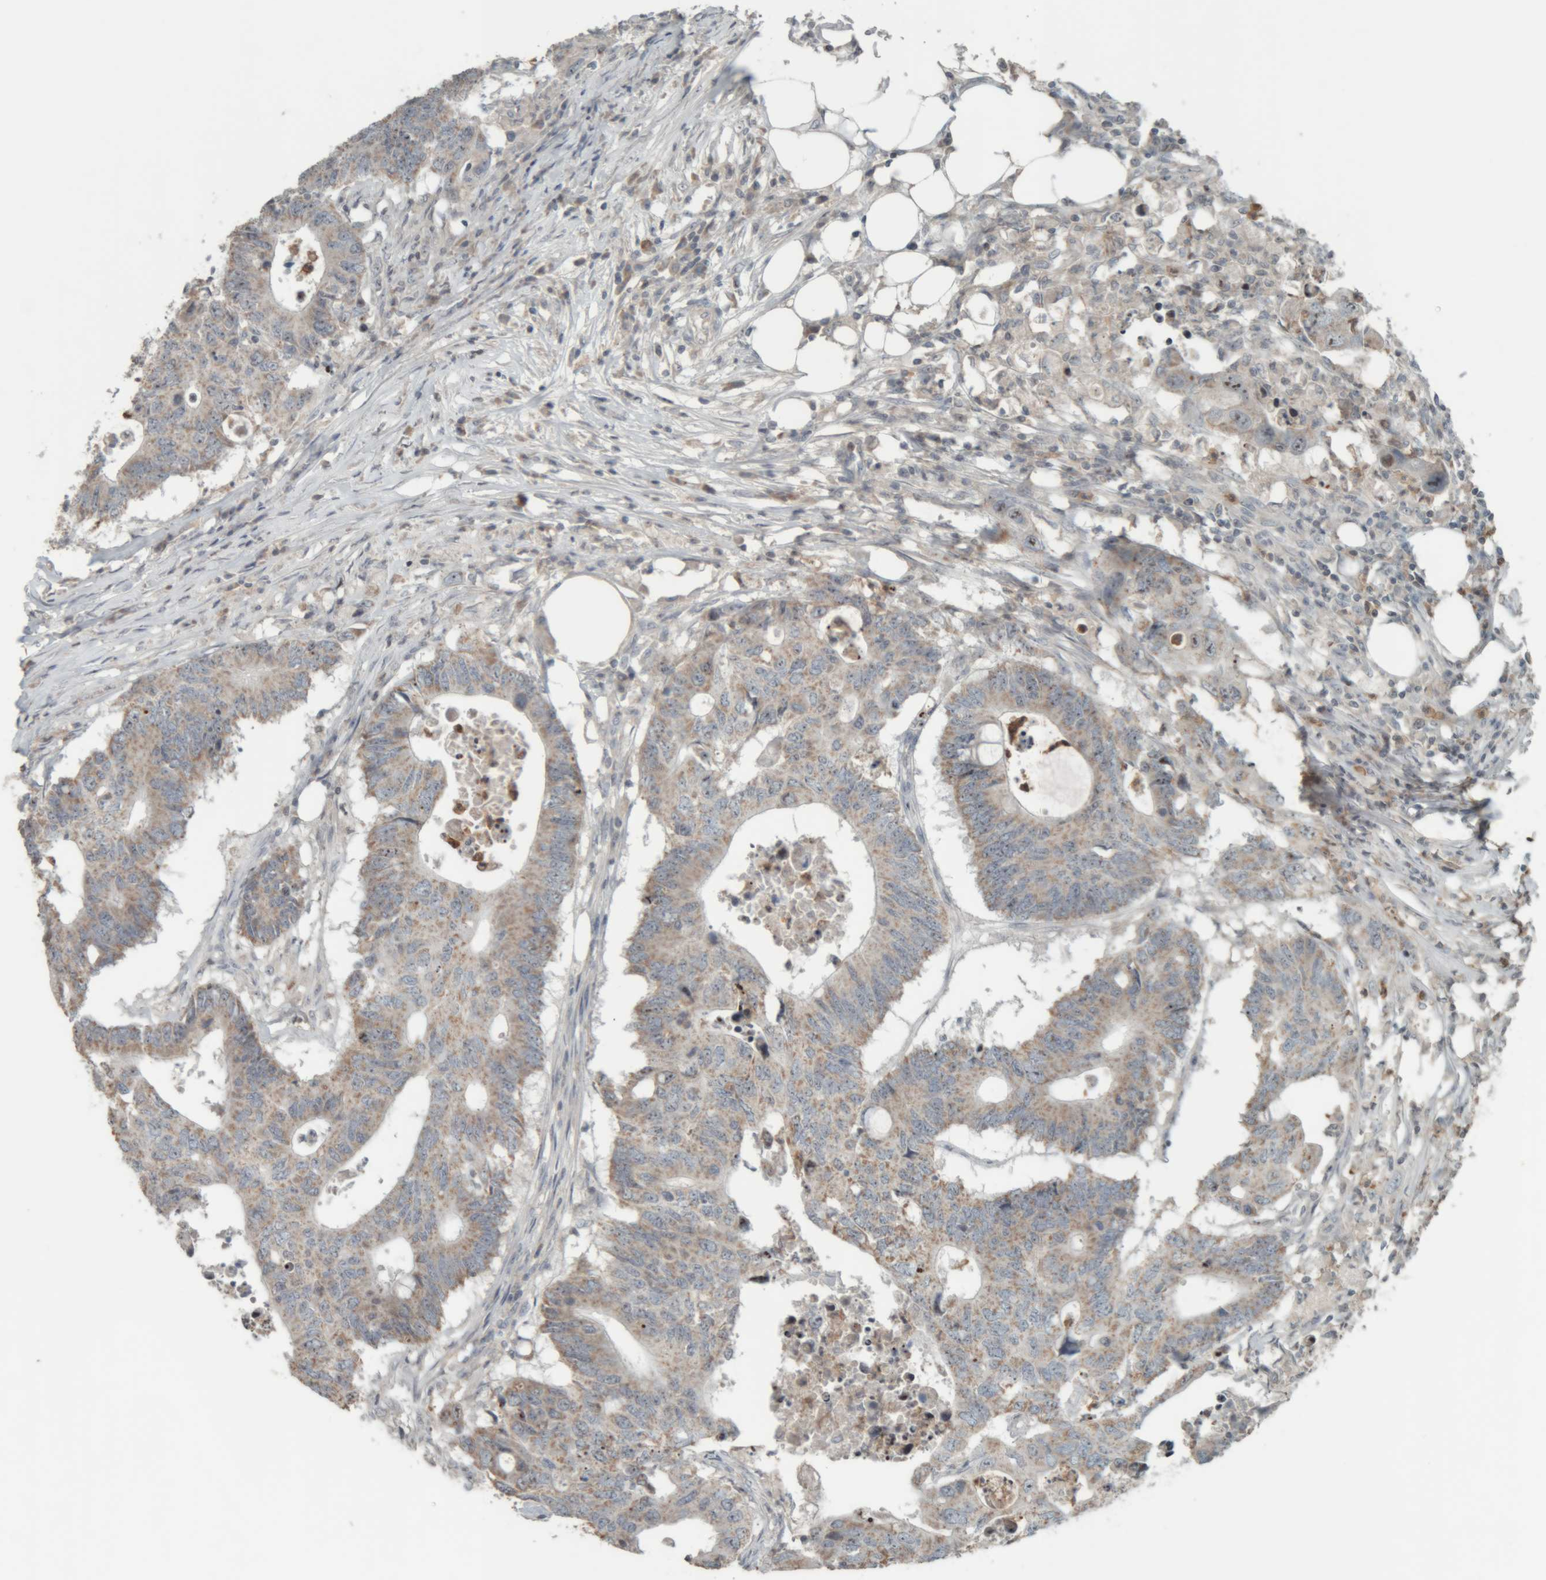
{"staining": {"intensity": "weak", "quantity": ">75%", "location": "cytoplasmic/membranous"}, "tissue": "colorectal cancer", "cell_type": "Tumor cells", "image_type": "cancer", "snomed": [{"axis": "morphology", "description": "Adenocarcinoma, NOS"}, {"axis": "topography", "description": "Colon"}], "caption": "Colorectal cancer stained with a protein marker displays weak staining in tumor cells.", "gene": "RPF1", "patient": {"sex": "male", "age": 71}}